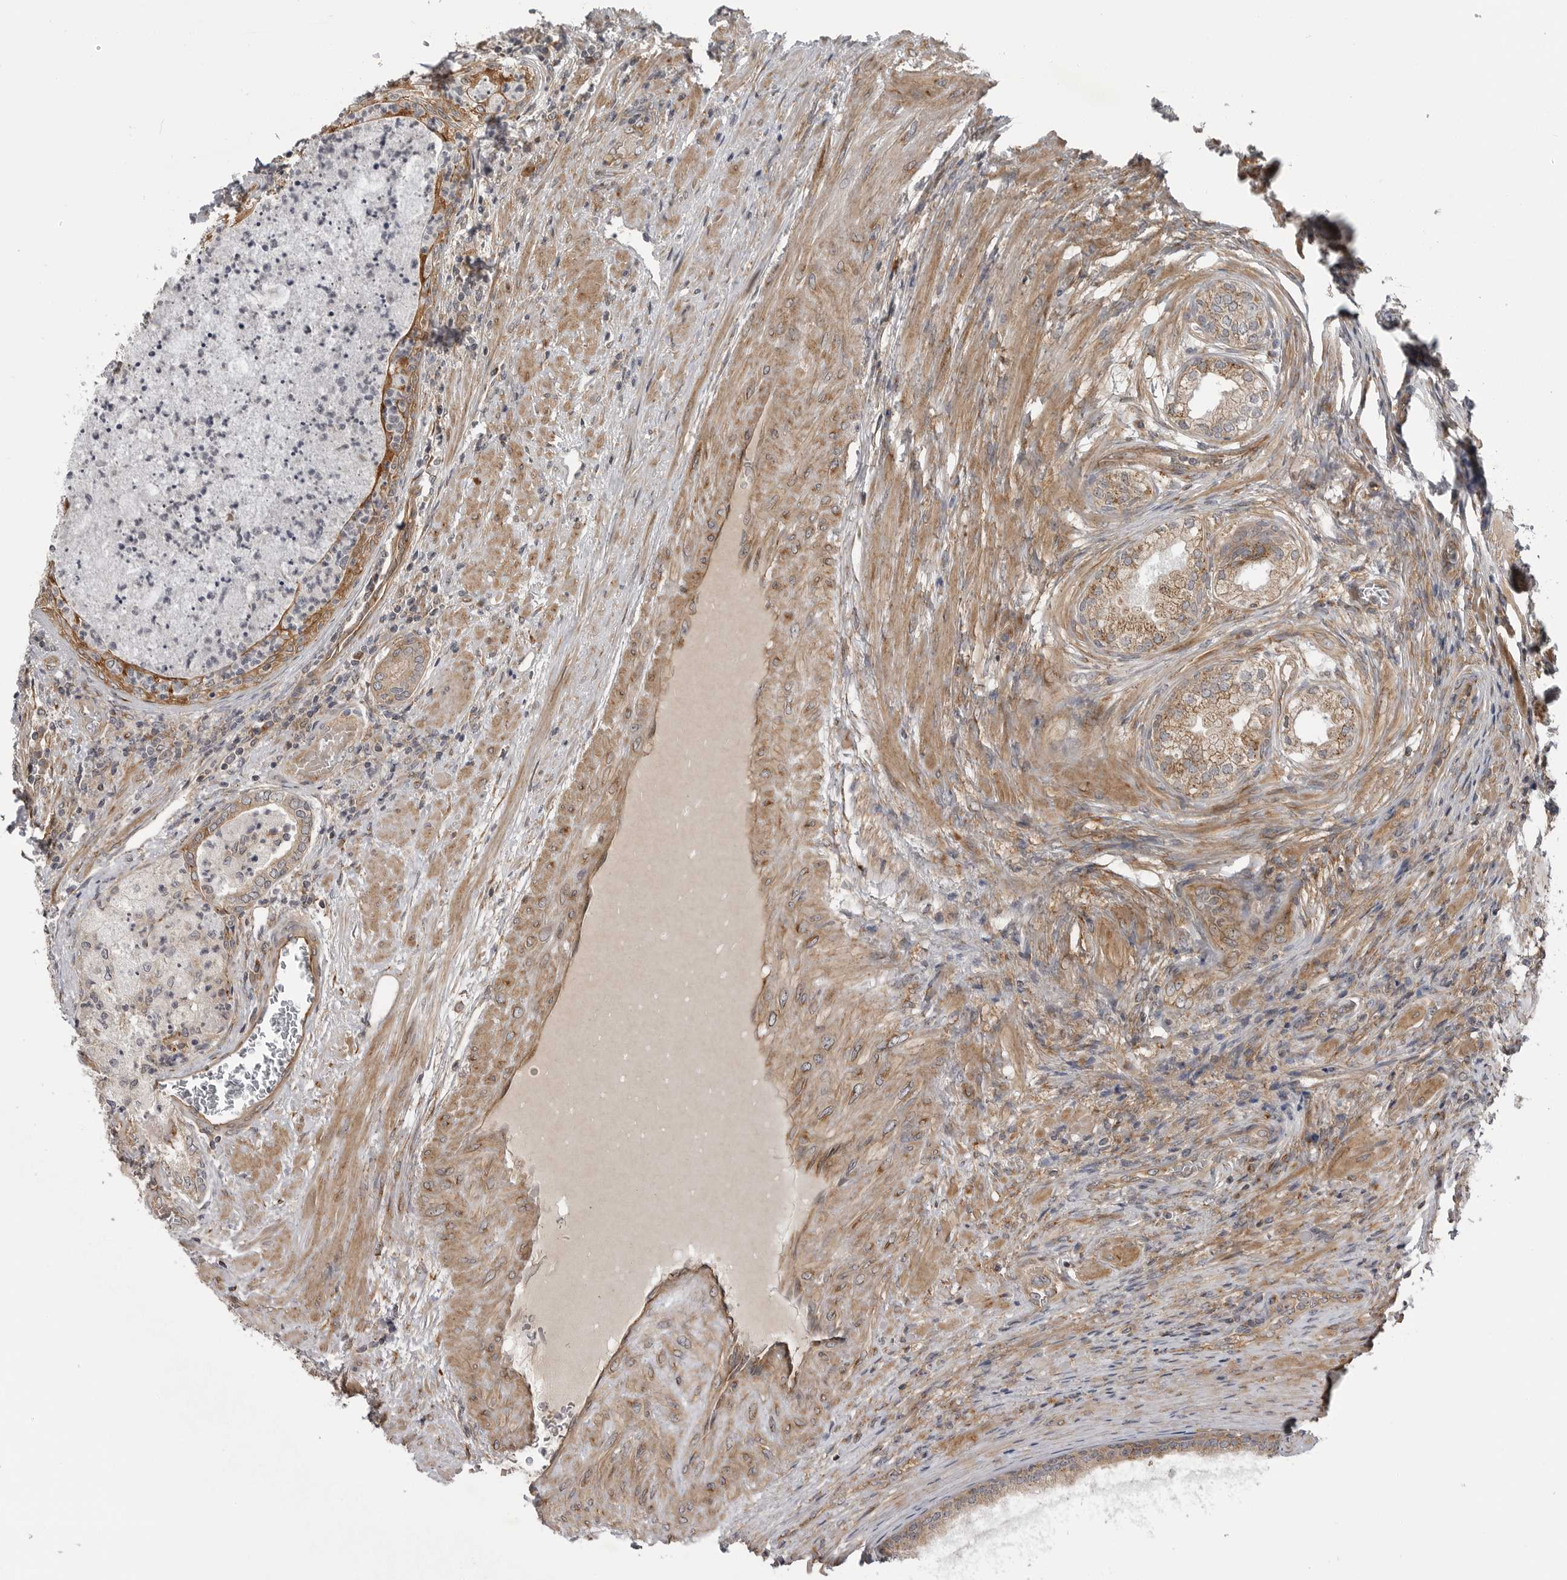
{"staining": {"intensity": "moderate", "quantity": ">75%", "location": "cytoplasmic/membranous"}, "tissue": "prostate", "cell_type": "Glandular cells", "image_type": "normal", "snomed": [{"axis": "morphology", "description": "Normal tissue, NOS"}, {"axis": "topography", "description": "Prostate"}], "caption": "Moderate cytoplasmic/membranous staining for a protein is present in about >75% of glandular cells of unremarkable prostate using IHC.", "gene": "LRRC45", "patient": {"sex": "male", "age": 76}}